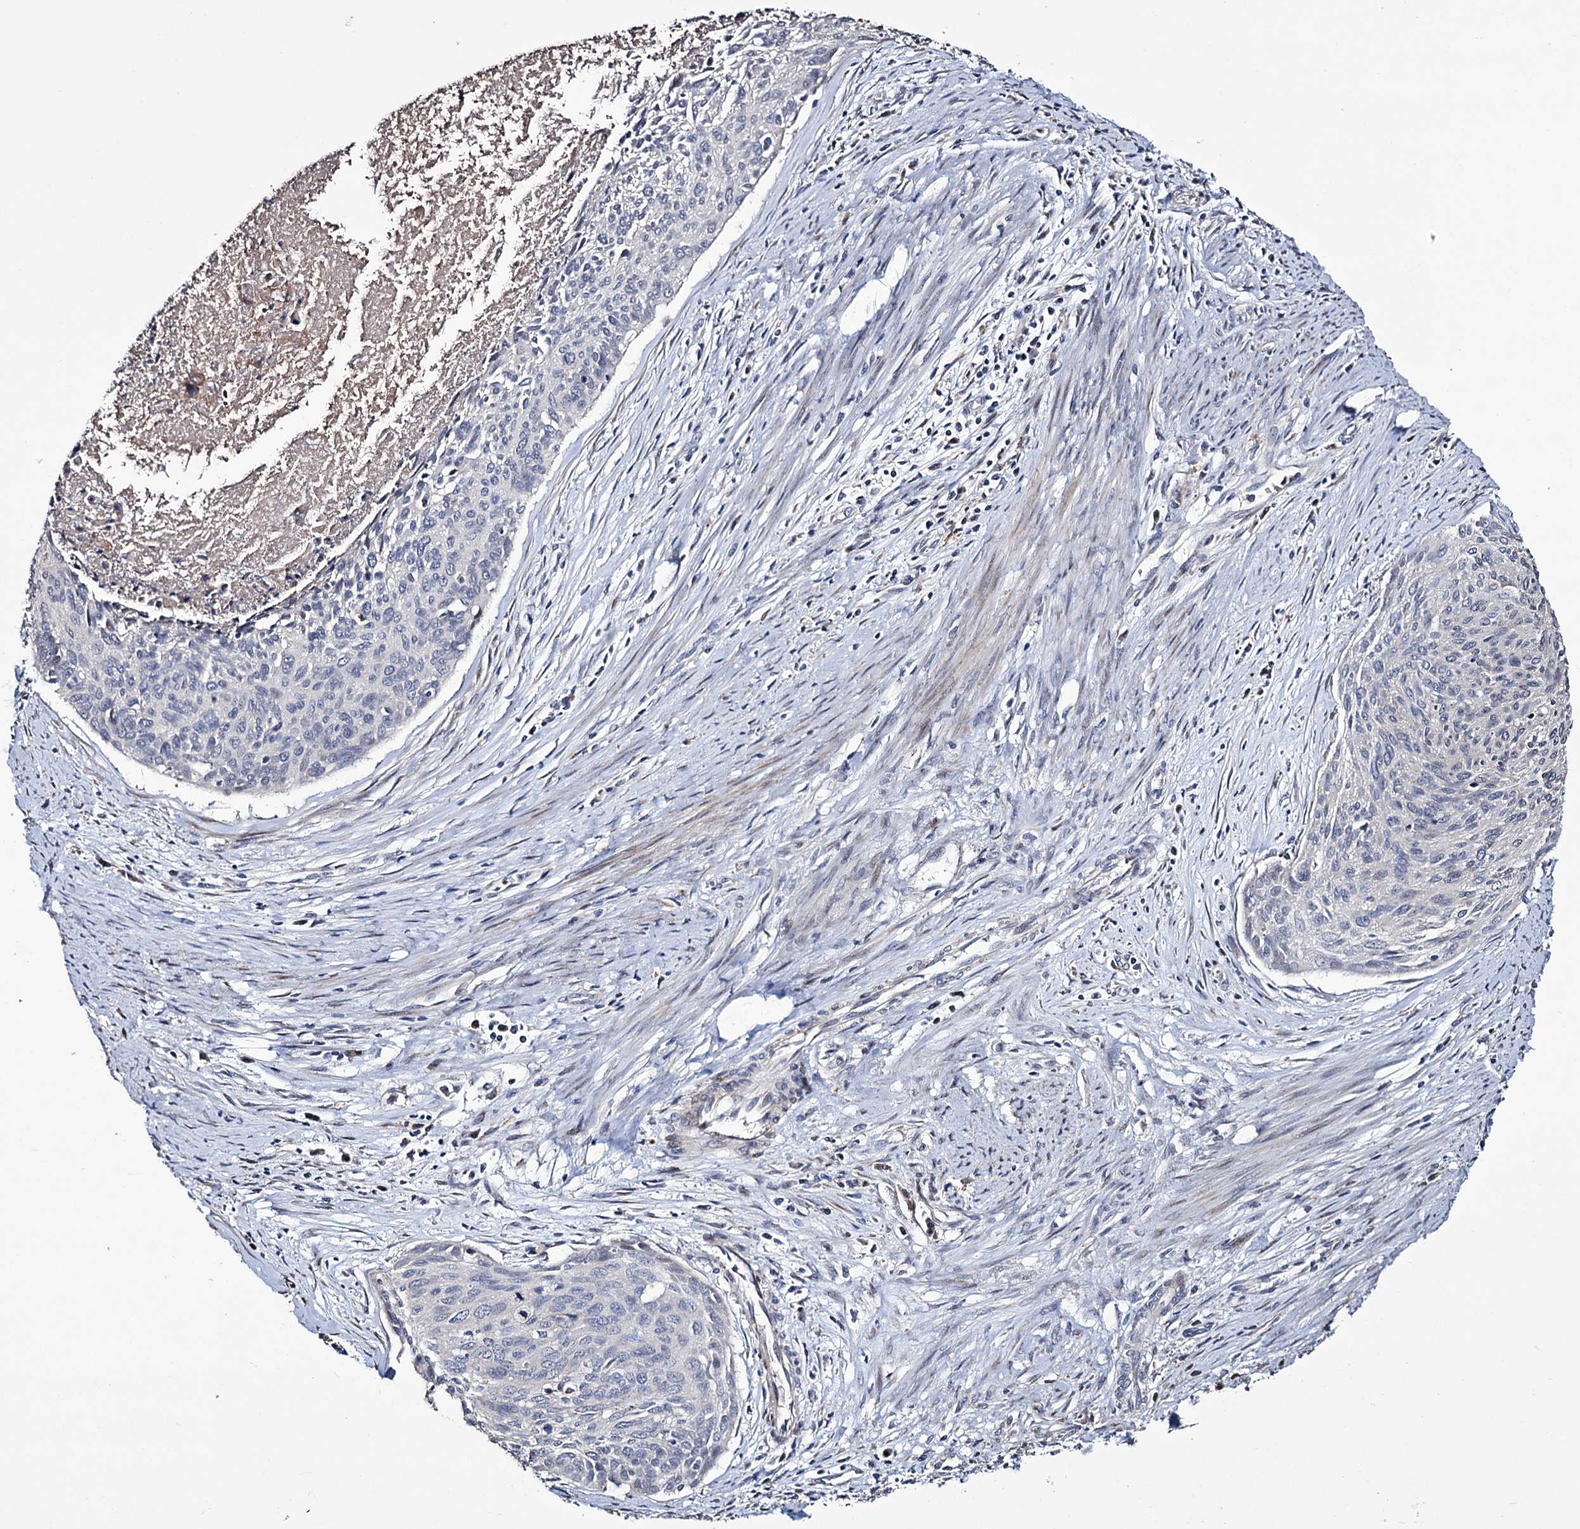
{"staining": {"intensity": "negative", "quantity": "none", "location": "none"}, "tissue": "cervical cancer", "cell_type": "Tumor cells", "image_type": "cancer", "snomed": [{"axis": "morphology", "description": "Squamous cell carcinoma, NOS"}, {"axis": "topography", "description": "Cervix"}], "caption": "Immunohistochemistry (IHC) of cervical cancer (squamous cell carcinoma) reveals no positivity in tumor cells.", "gene": "TUBGCP5", "patient": {"sex": "female", "age": 55}}